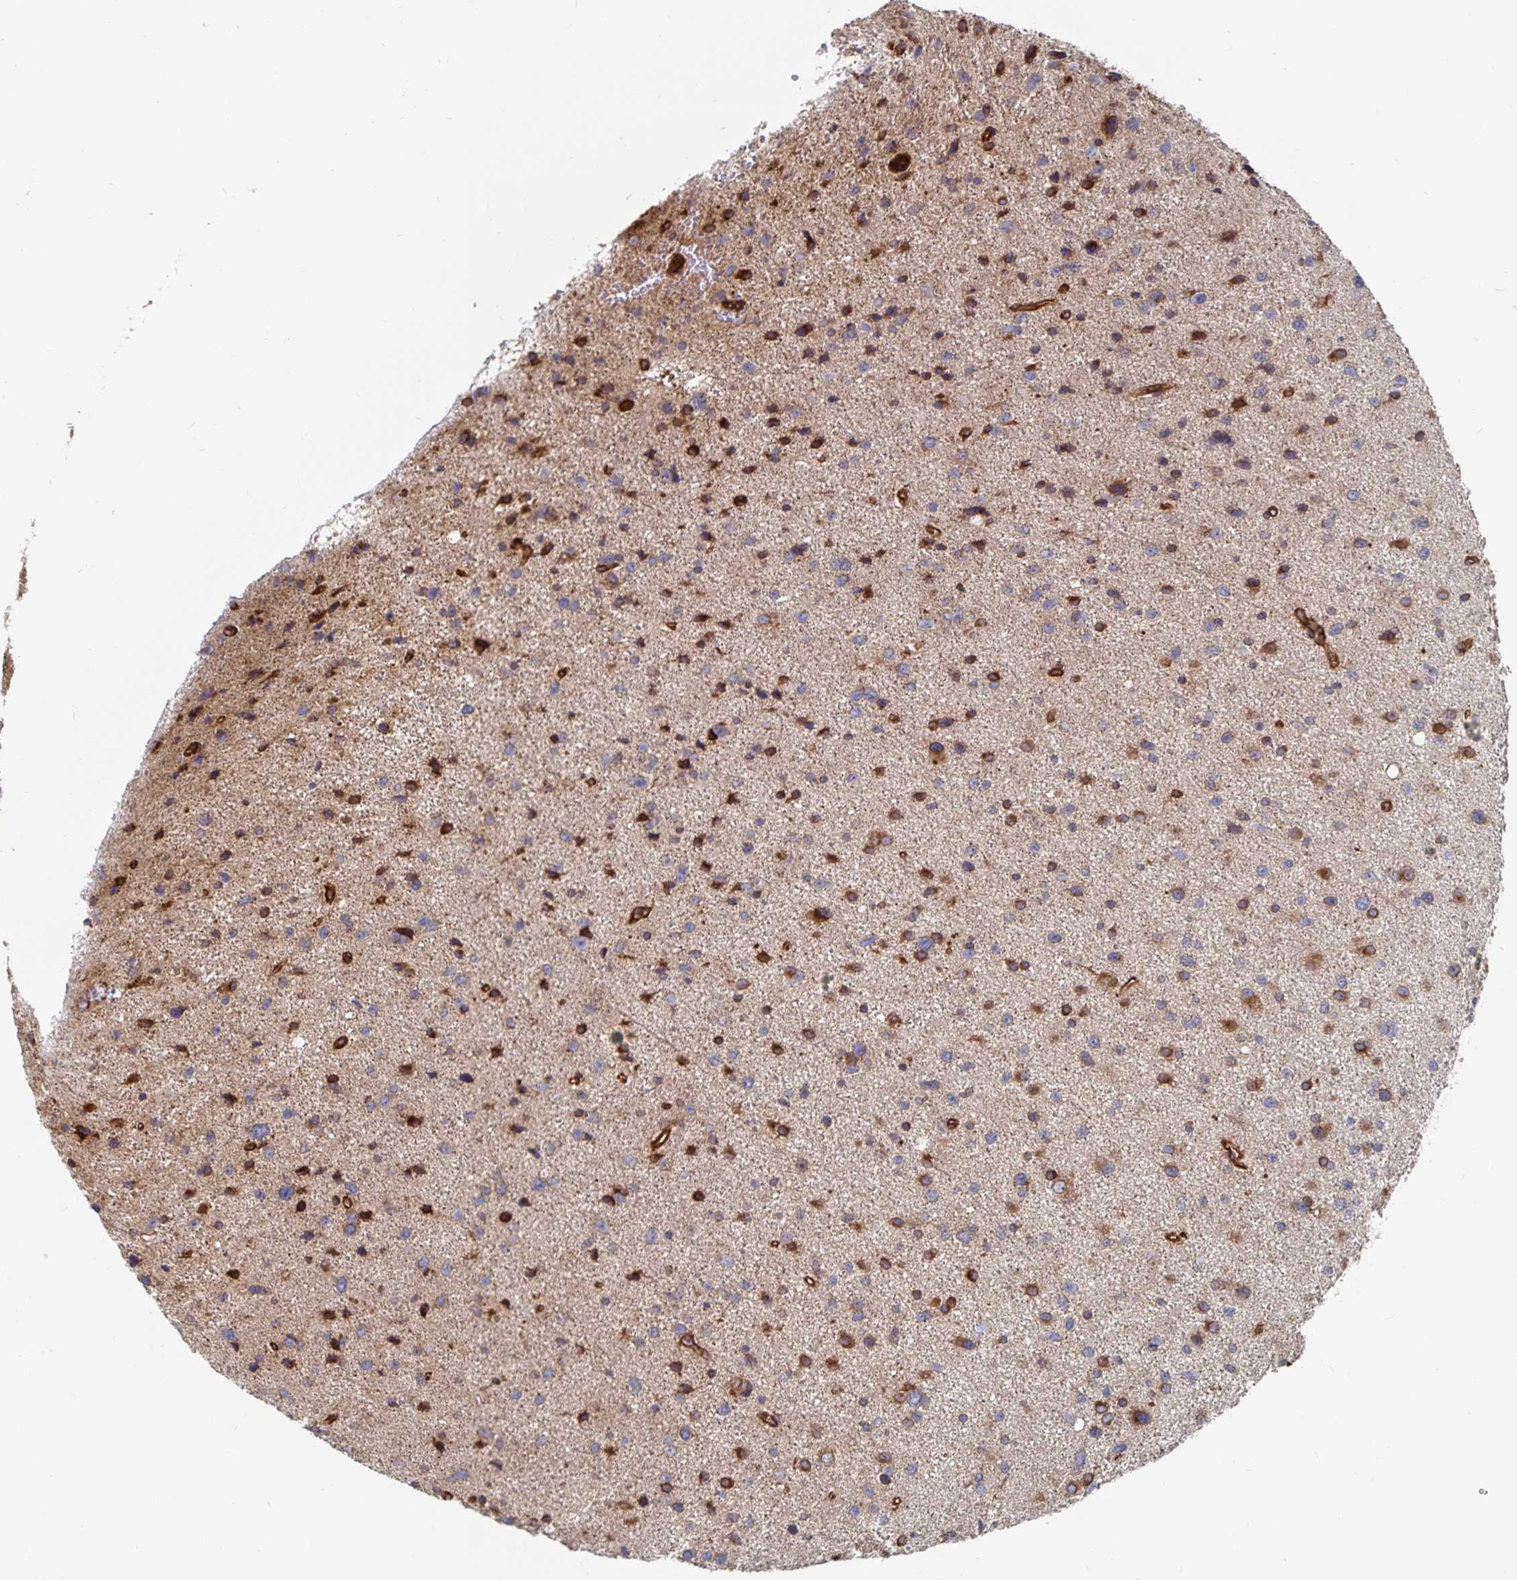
{"staining": {"intensity": "strong", "quantity": "<25%", "location": "cytoplasmic/membranous"}, "tissue": "glioma", "cell_type": "Tumor cells", "image_type": "cancer", "snomed": [{"axis": "morphology", "description": "Glioma, malignant, Low grade"}, {"axis": "topography", "description": "Brain"}], "caption": "The image shows staining of low-grade glioma (malignant), revealing strong cytoplasmic/membranous protein positivity (brown color) within tumor cells.", "gene": "BCAP29", "patient": {"sex": "female", "age": 55}}